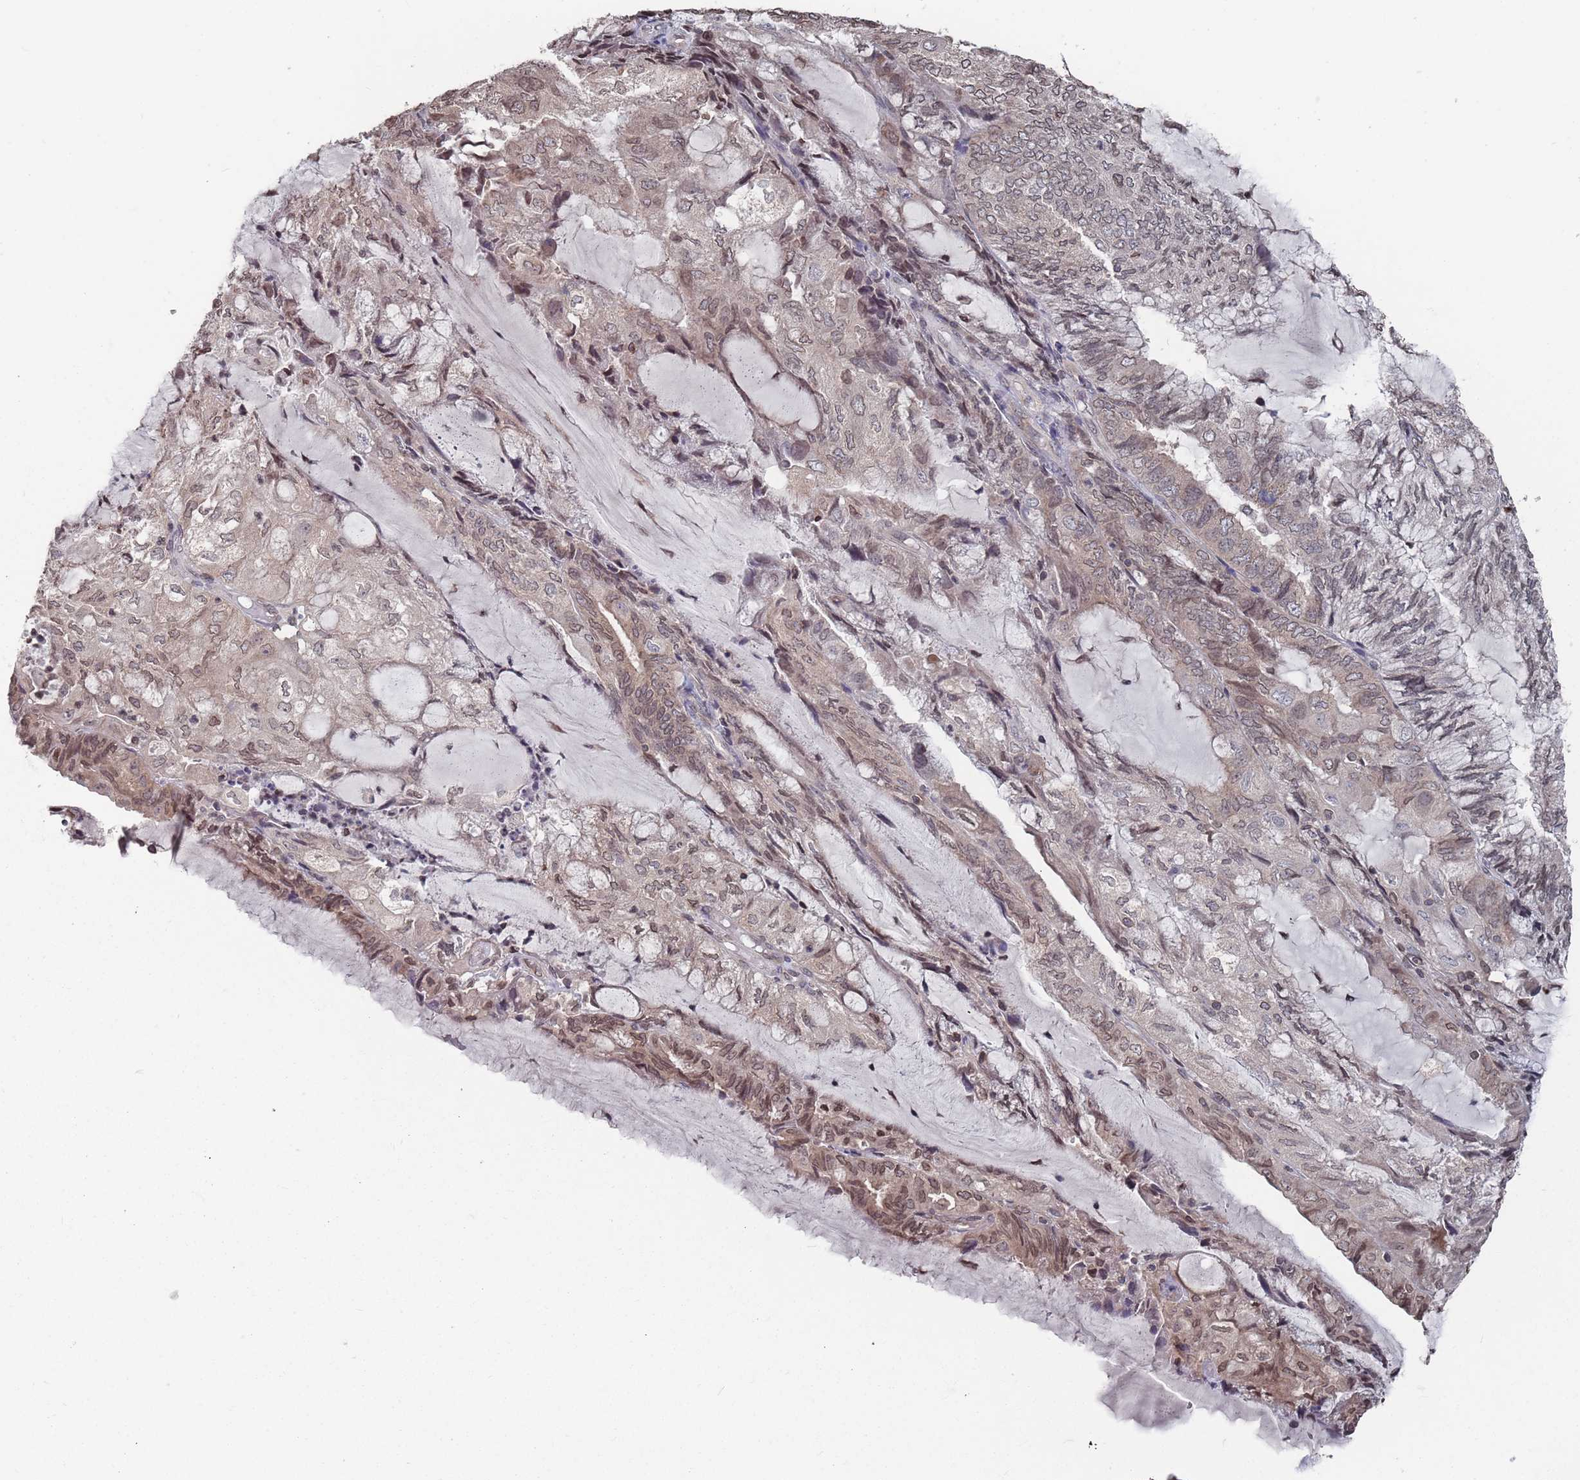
{"staining": {"intensity": "moderate", "quantity": "<25%", "location": "cytoplasmic/membranous,nuclear"}, "tissue": "endometrial cancer", "cell_type": "Tumor cells", "image_type": "cancer", "snomed": [{"axis": "morphology", "description": "Adenocarcinoma, NOS"}, {"axis": "topography", "description": "Endometrium"}], "caption": "High-power microscopy captured an immunohistochemistry (IHC) photomicrograph of endometrial cancer (adenocarcinoma), revealing moderate cytoplasmic/membranous and nuclear positivity in approximately <25% of tumor cells. The staining was performed using DAB (3,3'-diaminobenzidine) to visualize the protein expression in brown, while the nuclei were stained in blue with hematoxylin (Magnification: 20x).", "gene": "SDHAF3", "patient": {"sex": "female", "age": 81}}